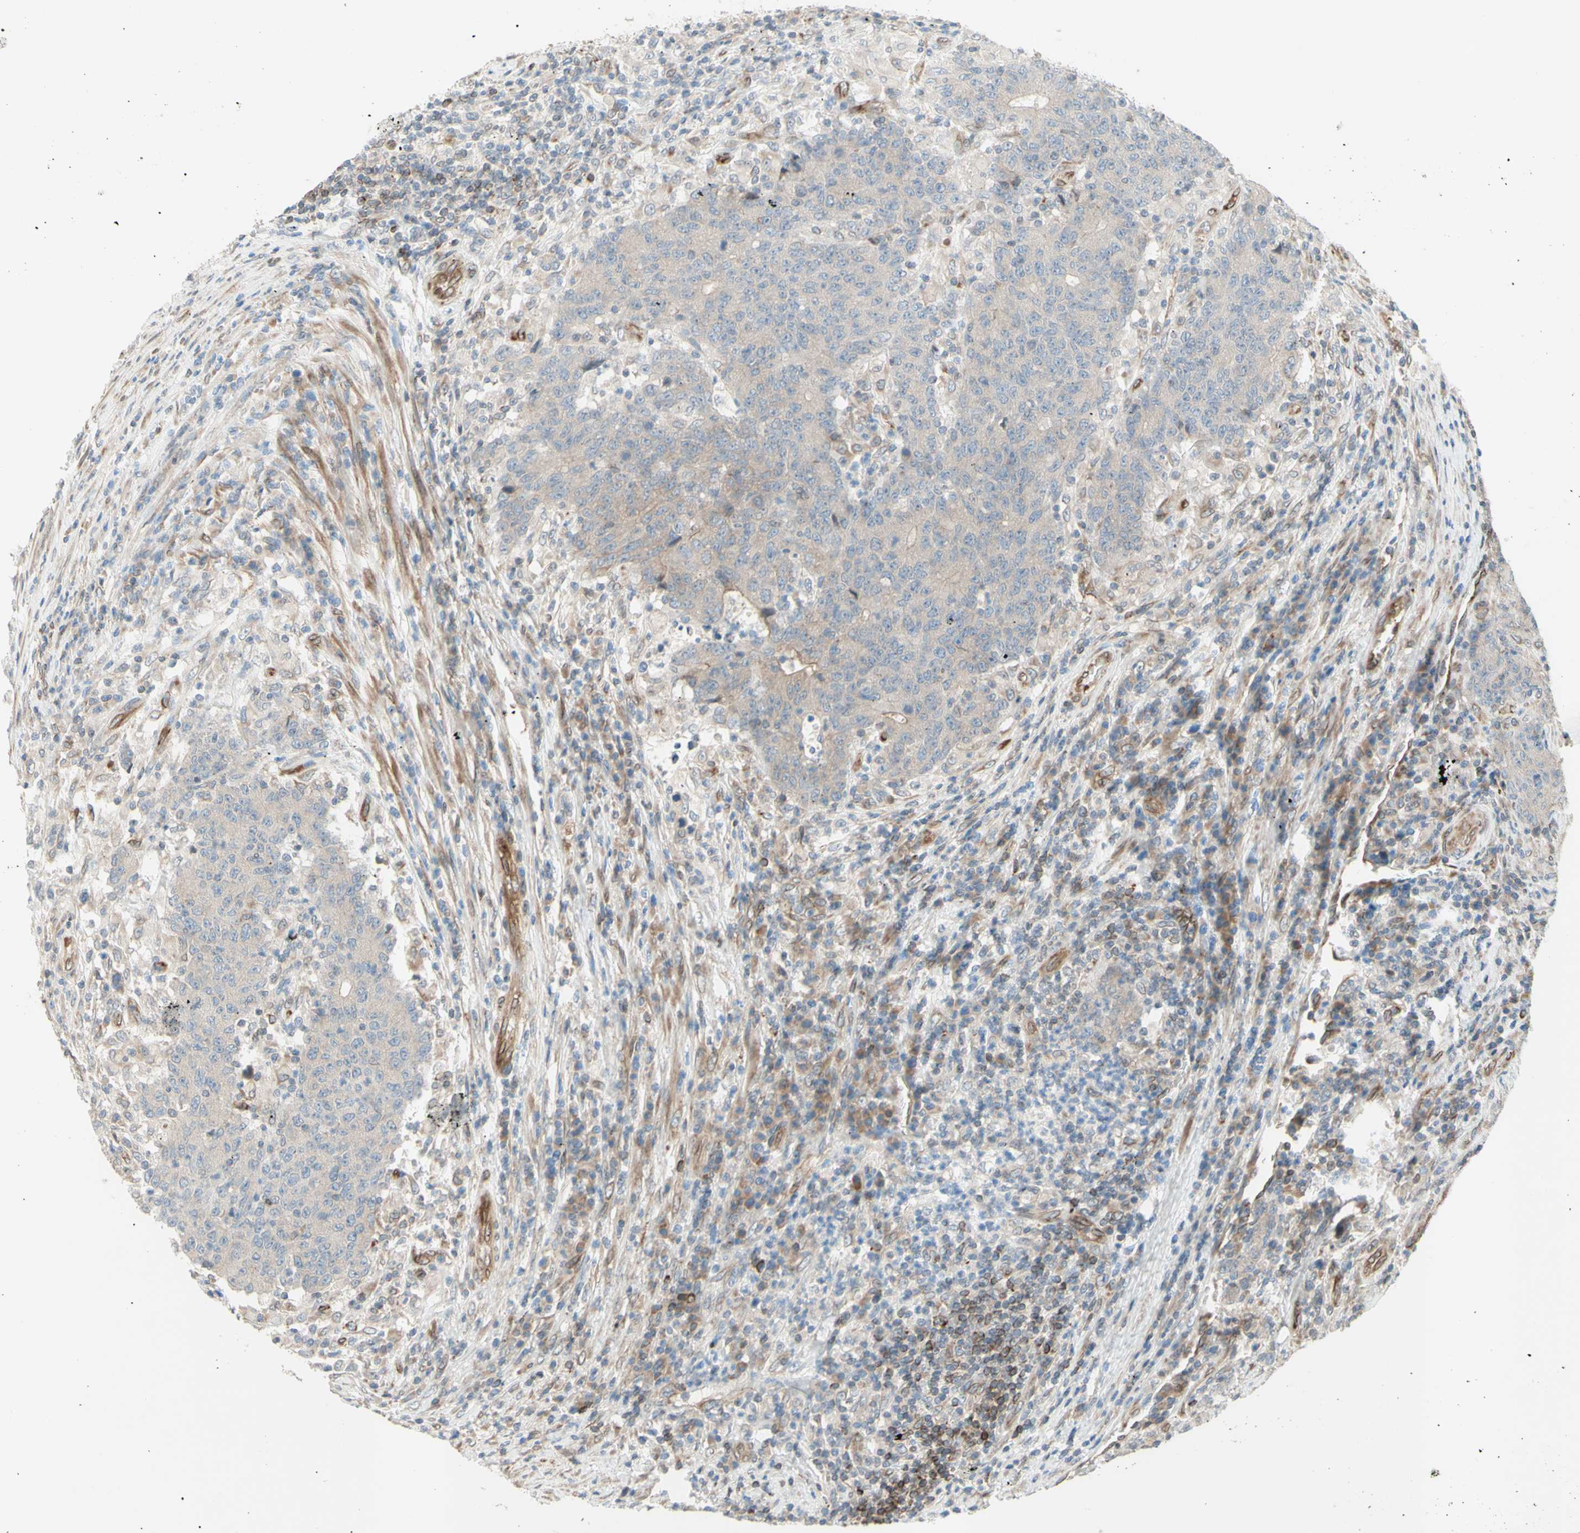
{"staining": {"intensity": "weak", "quantity": ">75%", "location": "cytoplasmic/membranous"}, "tissue": "colorectal cancer", "cell_type": "Tumor cells", "image_type": "cancer", "snomed": [{"axis": "morphology", "description": "Normal tissue, NOS"}, {"axis": "morphology", "description": "Adenocarcinoma, NOS"}, {"axis": "topography", "description": "Colon"}], "caption": "High-power microscopy captured an immunohistochemistry (IHC) photomicrograph of colorectal cancer (adenocarcinoma), revealing weak cytoplasmic/membranous expression in approximately >75% of tumor cells.", "gene": "TRAF2", "patient": {"sex": "female", "age": 75}}